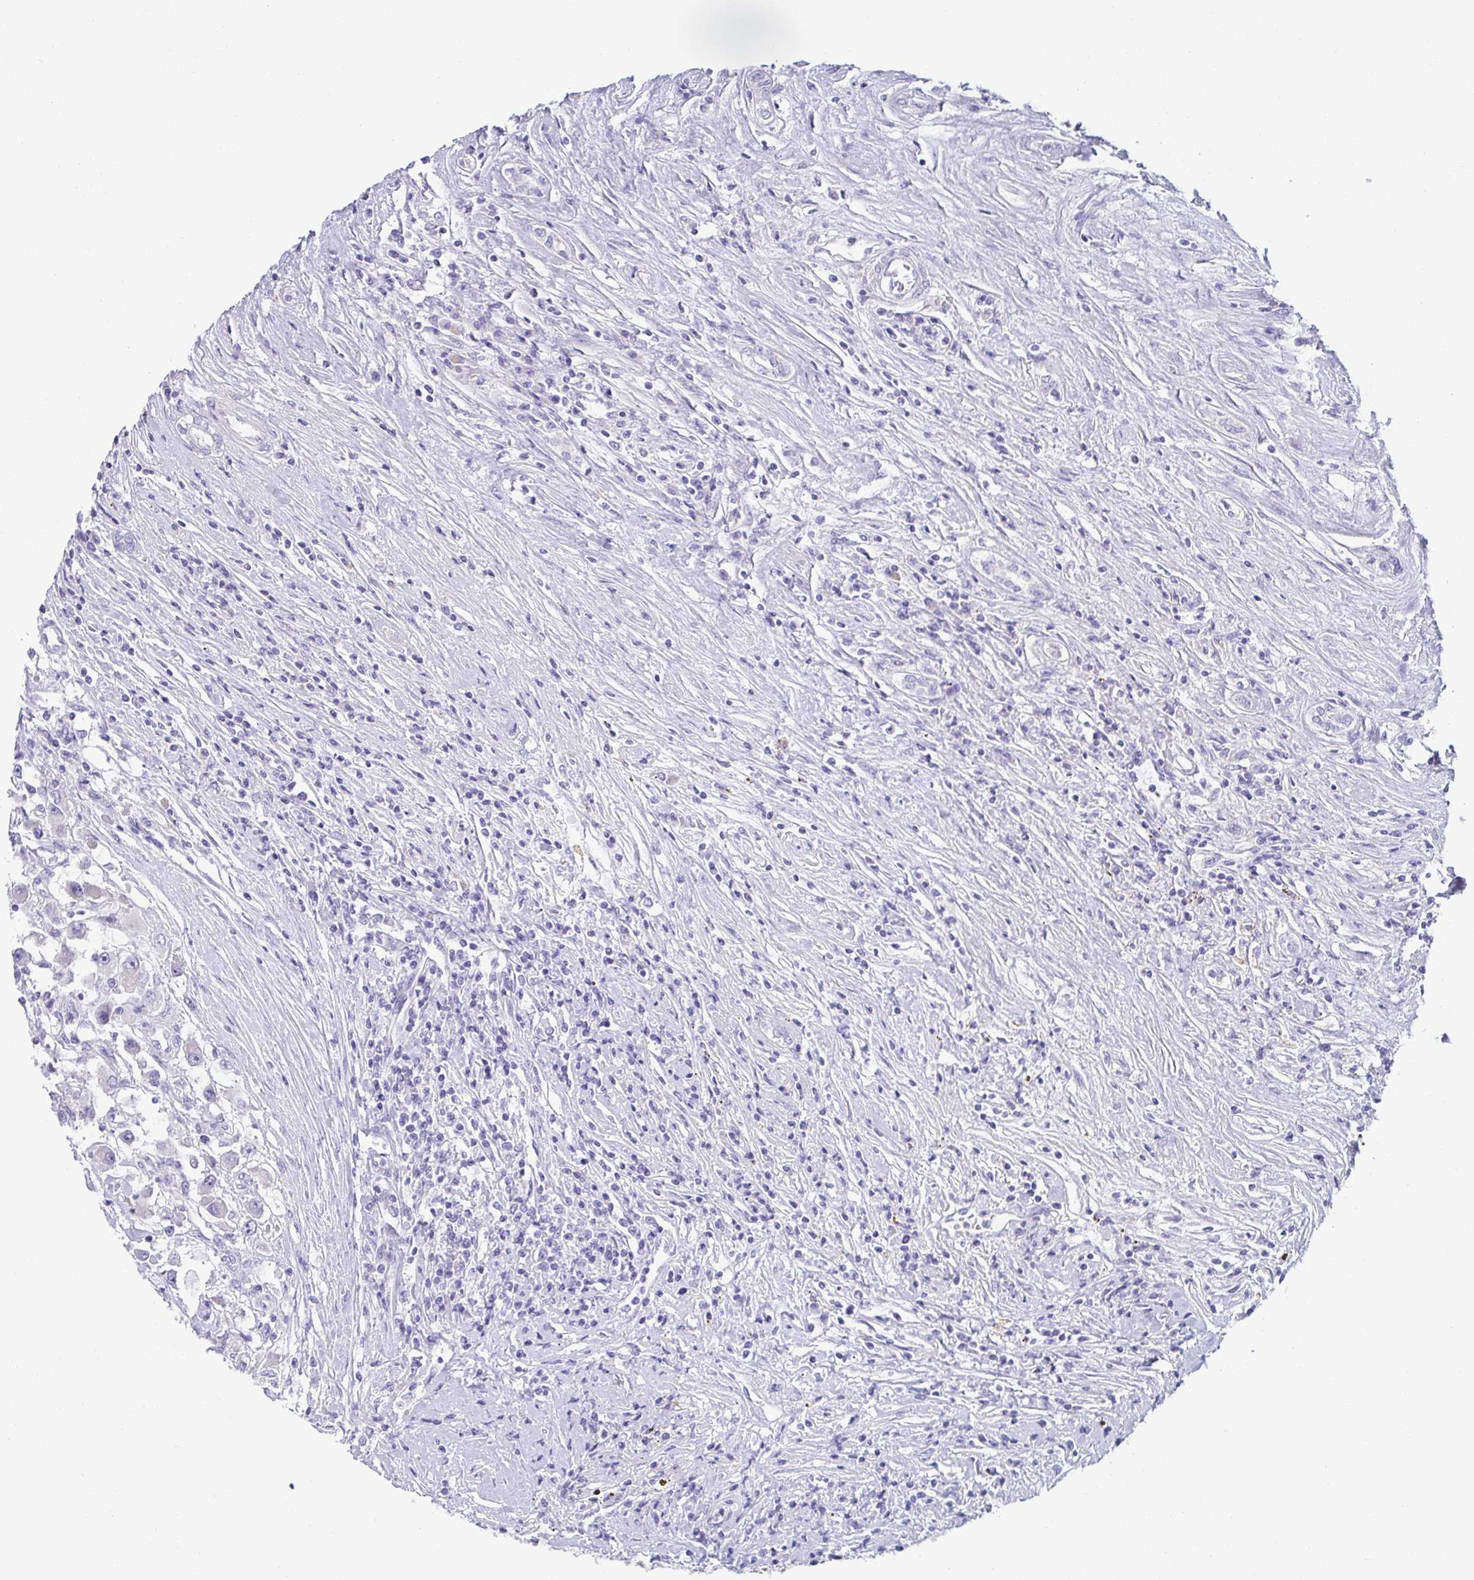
{"staining": {"intensity": "negative", "quantity": "none", "location": "none"}, "tissue": "renal cancer", "cell_type": "Tumor cells", "image_type": "cancer", "snomed": [{"axis": "morphology", "description": "Adenocarcinoma, NOS"}, {"axis": "topography", "description": "Kidney"}], "caption": "Immunohistochemical staining of human renal cancer reveals no significant expression in tumor cells. The staining is performed using DAB (3,3'-diaminobenzidine) brown chromogen with nuclei counter-stained in using hematoxylin.", "gene": "CXCR1", "patient": {"sex": "female", "age": 67}}